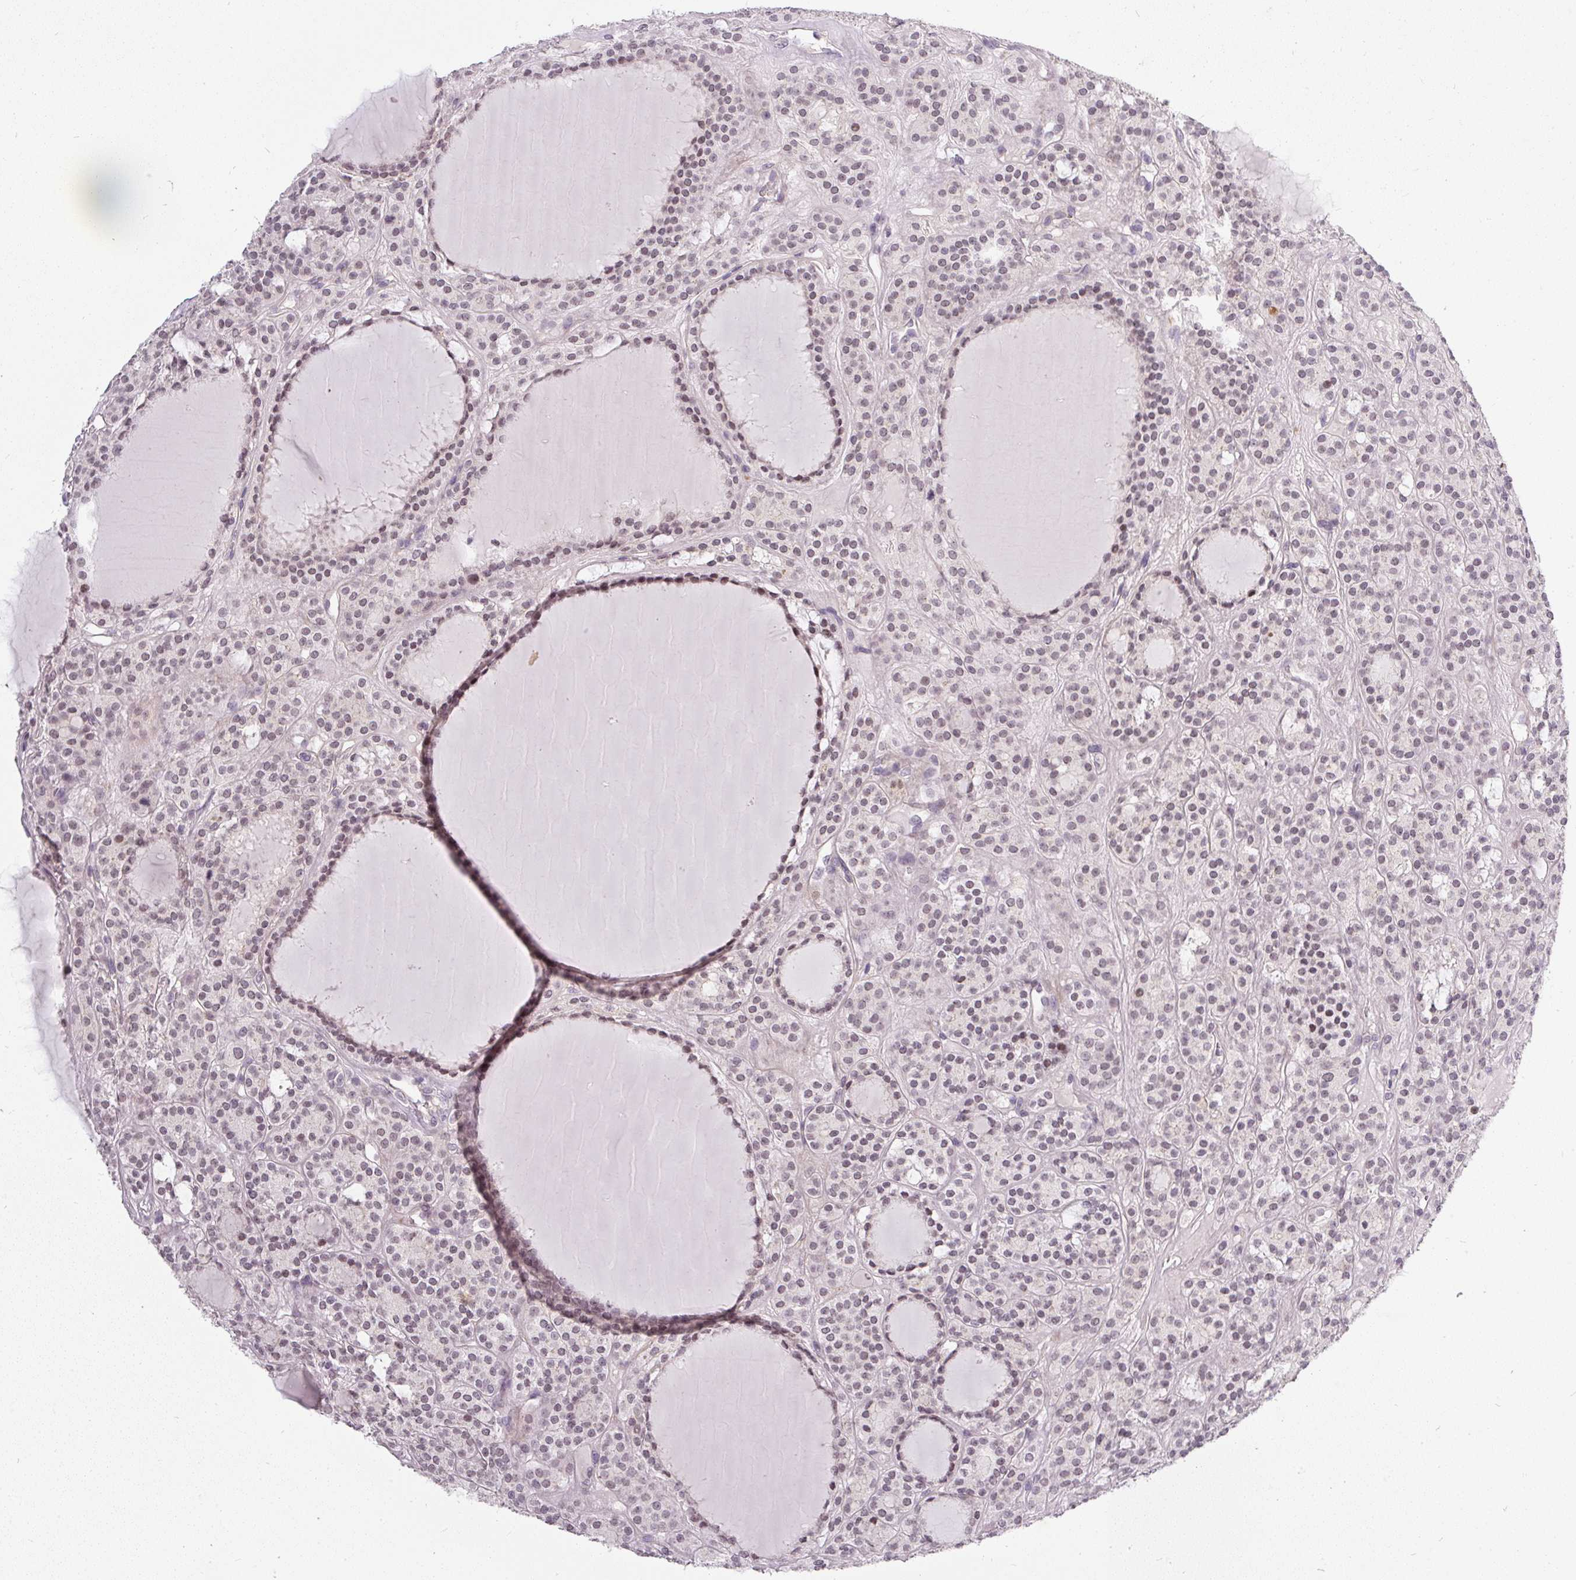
{"staining": {"intensity": "weak", "quantity": "25%-75%", "location": "nuclear"}, "tissue": "thyroid cancer", "cell_type": "Tumor cells", "image_type": "cancer", "snomed": [{"axis": "morphology", "description": "Follicular adenoma carcinoma, NOS"}, {"axis": "topography", "description": "Thyroid gland"}], "caption": "High-magnification brightfield microscopy of thyroid cancer stained with DAB (3,3'-diaminobenzidine) (brown) and counterstained with hematoxylin (blue). tumor cells exhibit weak nuclear staining is appreciated in about25%-75% of cells.", "gene": "FAM117B", "patient": {"sex": "female", "age": 63}}